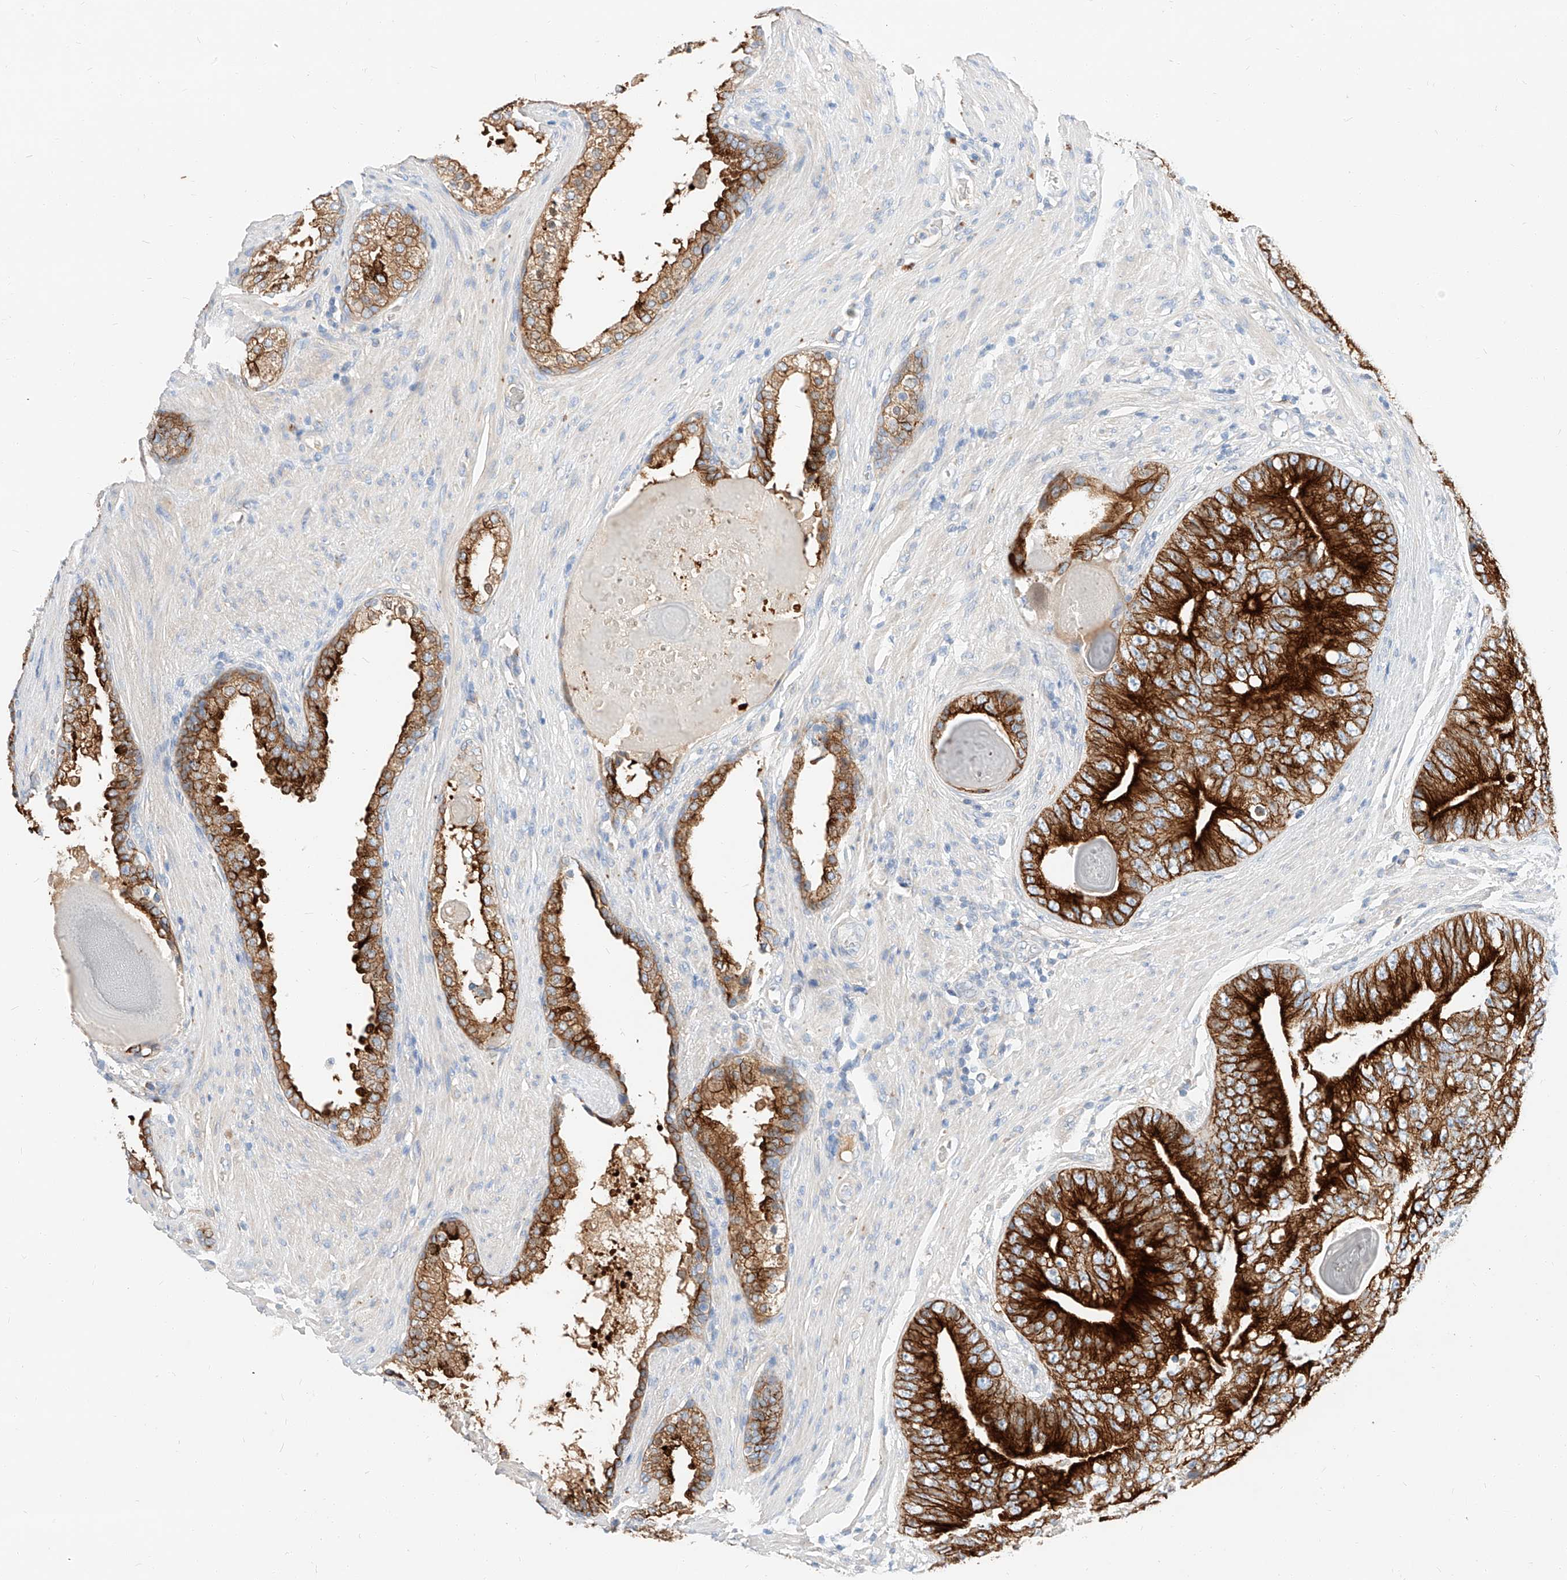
{"staining": {"intensity": "strong", "quantity": ">75%", "location": "cytoplasmic/membranous"}, "tissue": "prostate cancer", "cell_type": "Tumor cells", "image_type": "cancer", "snomed": [{"axis": "morphology", "description": "Adenocarcinoma, High grade"}, {"axis": "topography", "description": "Prostate"}], "caption": "DAB immunohistochemical staining of prostate adenocarcinoma (high-grade) displays strong cytoplasmic/membranous protein positivity in approximately >75% of tumor cells. The staining was performed using DAB, with brown indicating positive protein expression. Nuclei are stained blue with hematoxylin.", "gene": "MAP7", "patient": {"sex": "male", "age": 70}}